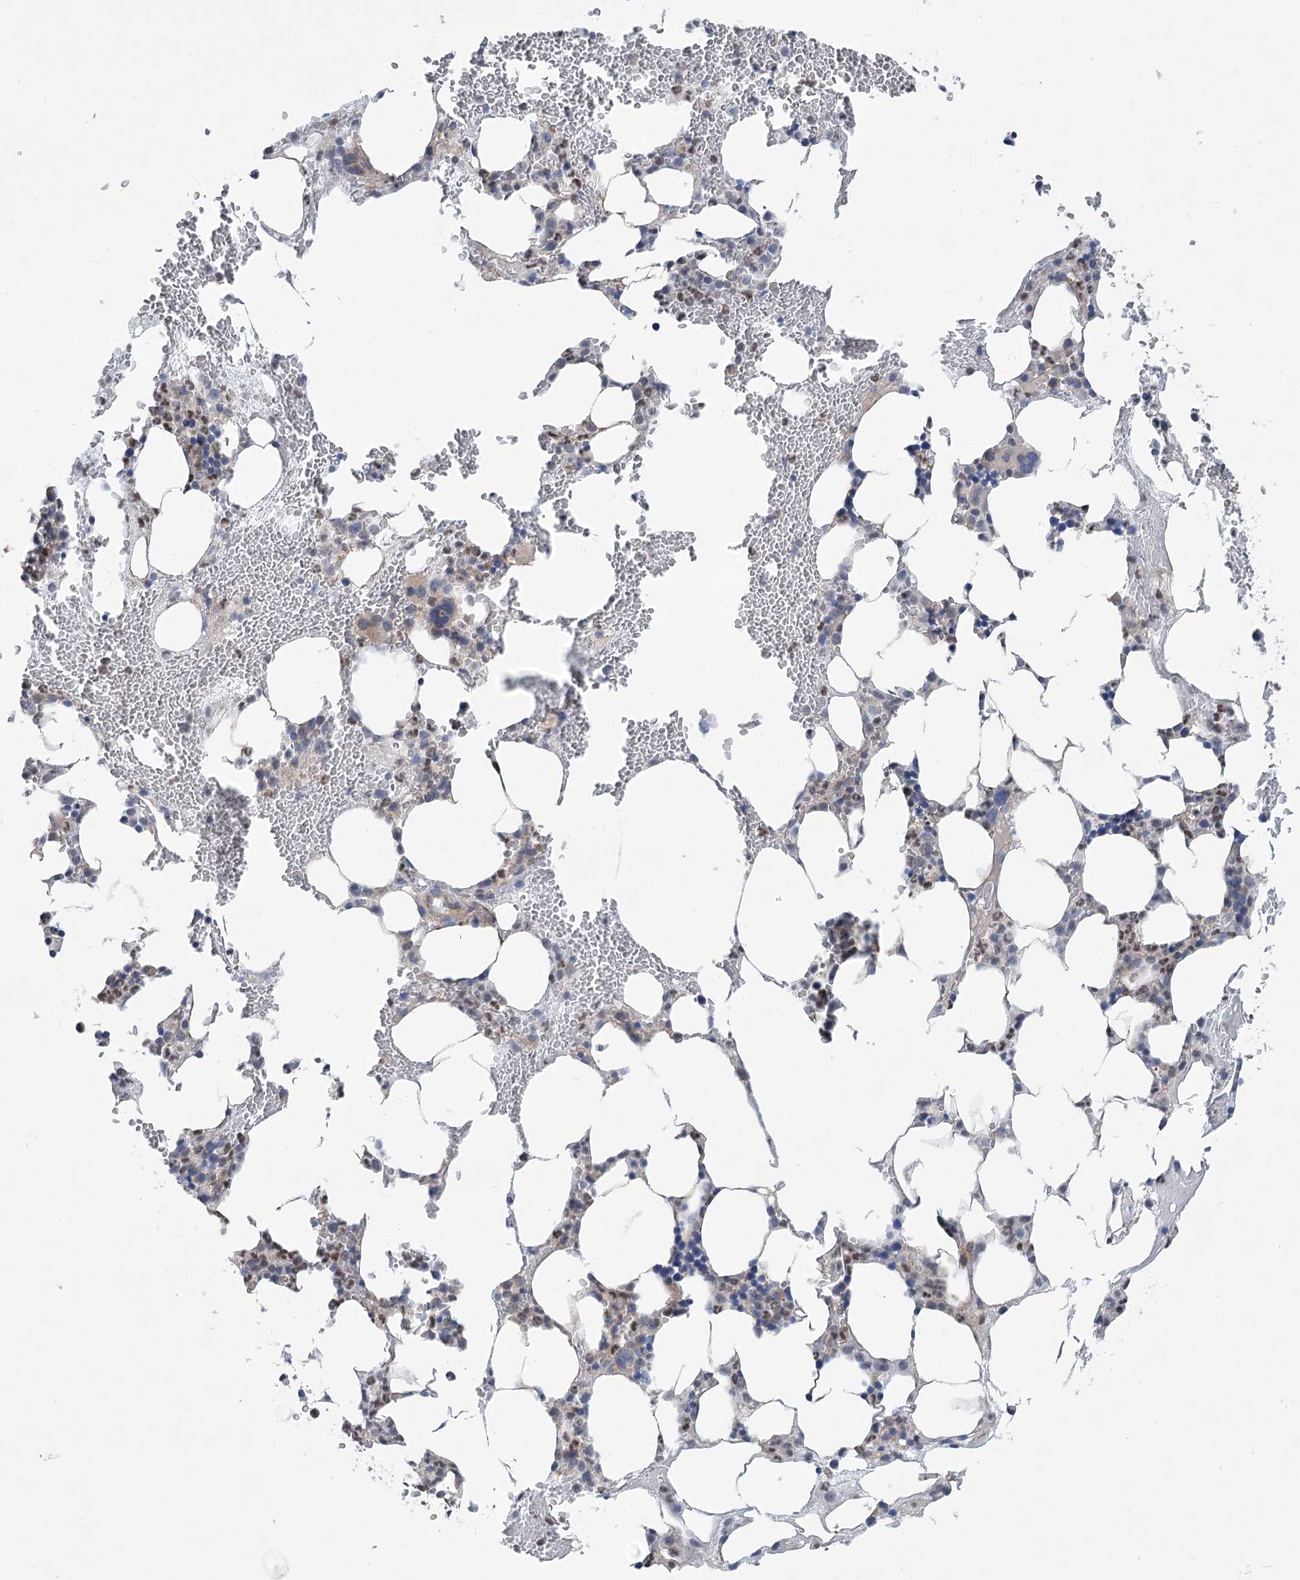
{"staining": {"intensity": "weak", "quantity": "<25%", "location": "cytoplasmic/membranous"}, "tissue": "bone marrow", "cell_type": "Hematopoietic cells", "image_type": "normal", "snomed": [{"axis": "morphology", "description": "Normal tissue, NOS"}, {"axis": "morphology", "description": "Inflammation, NOS"}, {"axis": "topography", "description": "Bone marrow"}], "caption": "High power microscopy histopathology image of an immunohistochemistry (IHC) image of benign bone marrow, revealing no significant positivity in hematopoietic cells.", "gene": "SCN11A", "patient": {"sex": "female", "age": 78}}